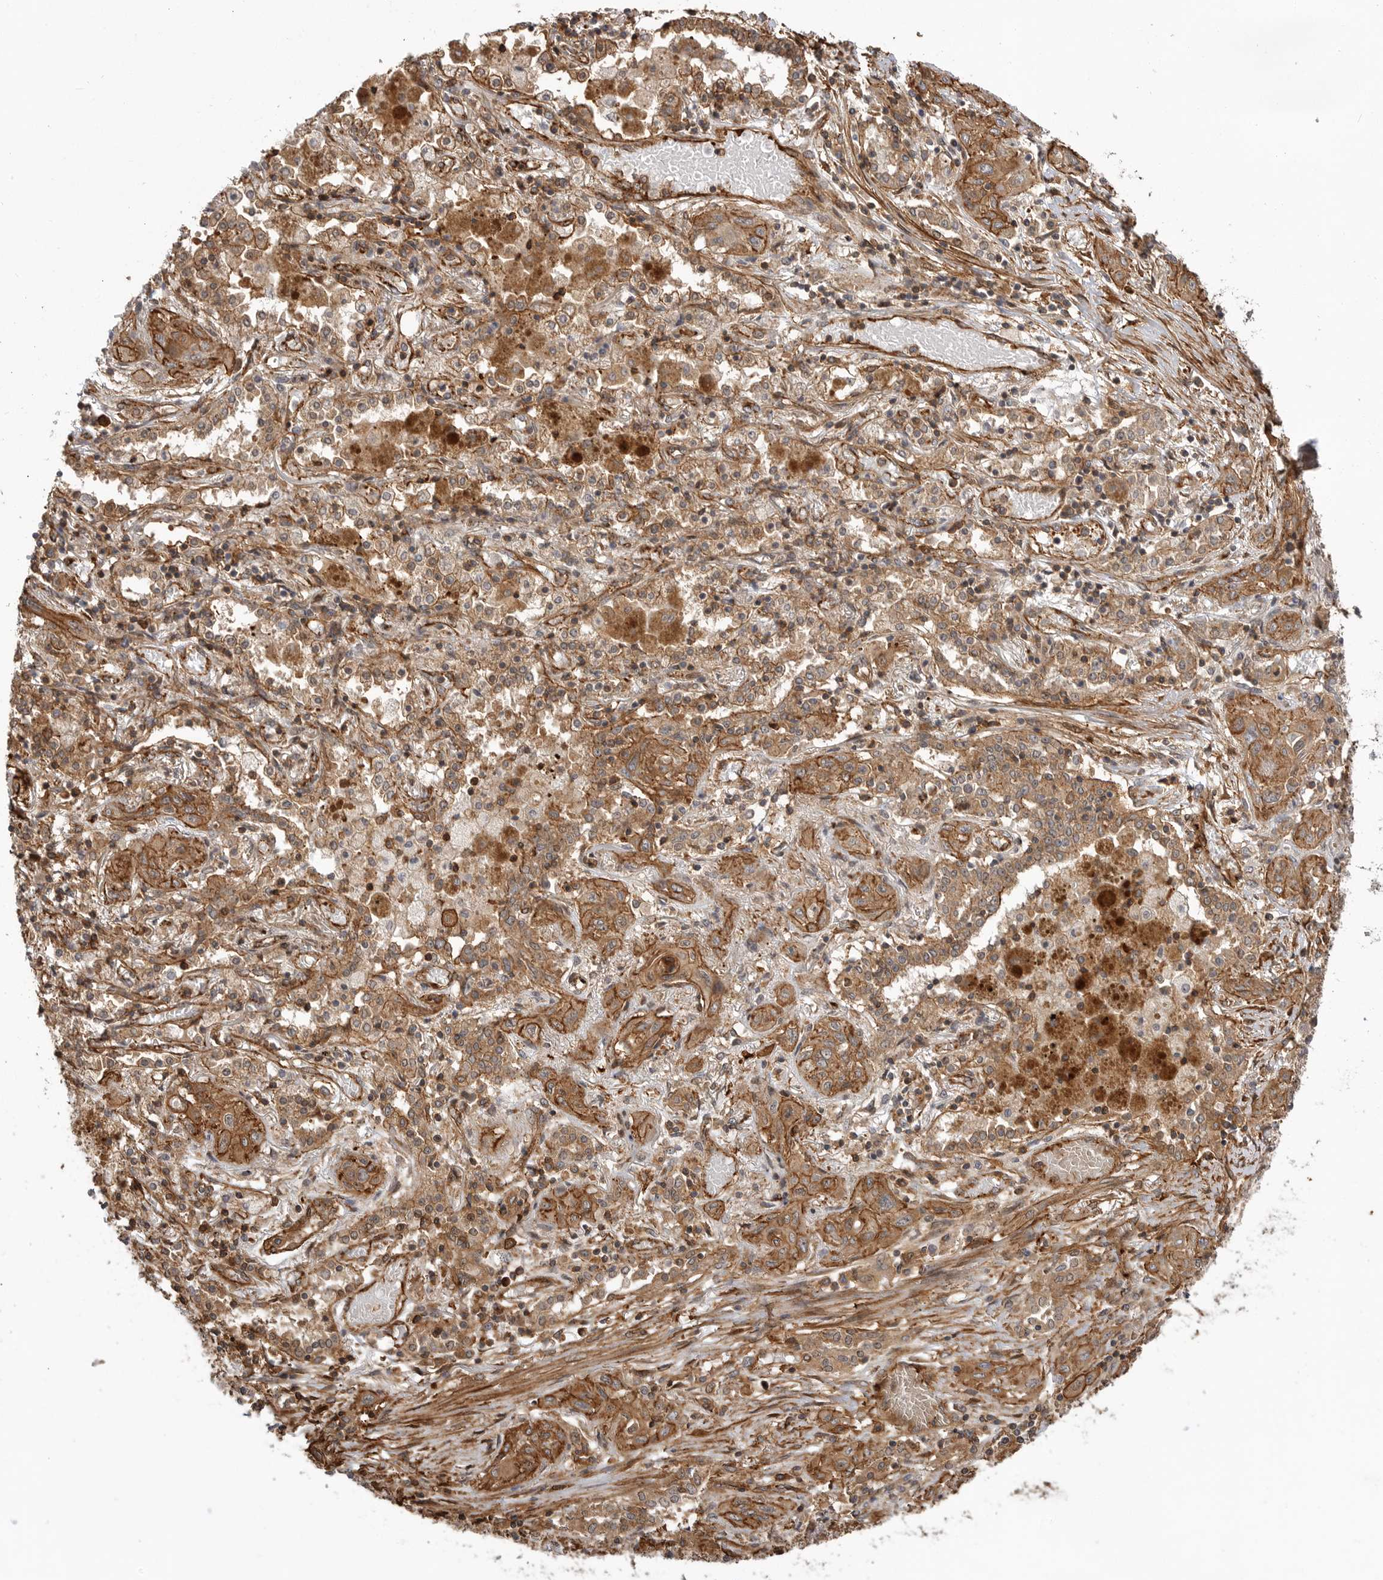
{"staining": {"intensity": "moderate", "quantity": ">75%", "location": "cytoplasmic/membranous"}, "tissue": "lung cancer", "cell_type": "Tumor cells", "image_type": "cancer", "snomed": [{"axis": "morphology", "description": "Squamous cell carcinoma, NOS"}, {"axis": "topography", "description": "Lung"}], "caption": "Protein expression analysis of lung squamous cell carcinoma exhibits moderate cytoplasmic/membranous positivity in approximately >75% of tumor cells. The staining was performed using DAB (3,3'-diaminobenzidine), with brown indicating positive protein expression. Nuclei are stained blue with hematoxylin.", "gene": "GPATCH2", "patient": {"sex": "female", "age": 47}}